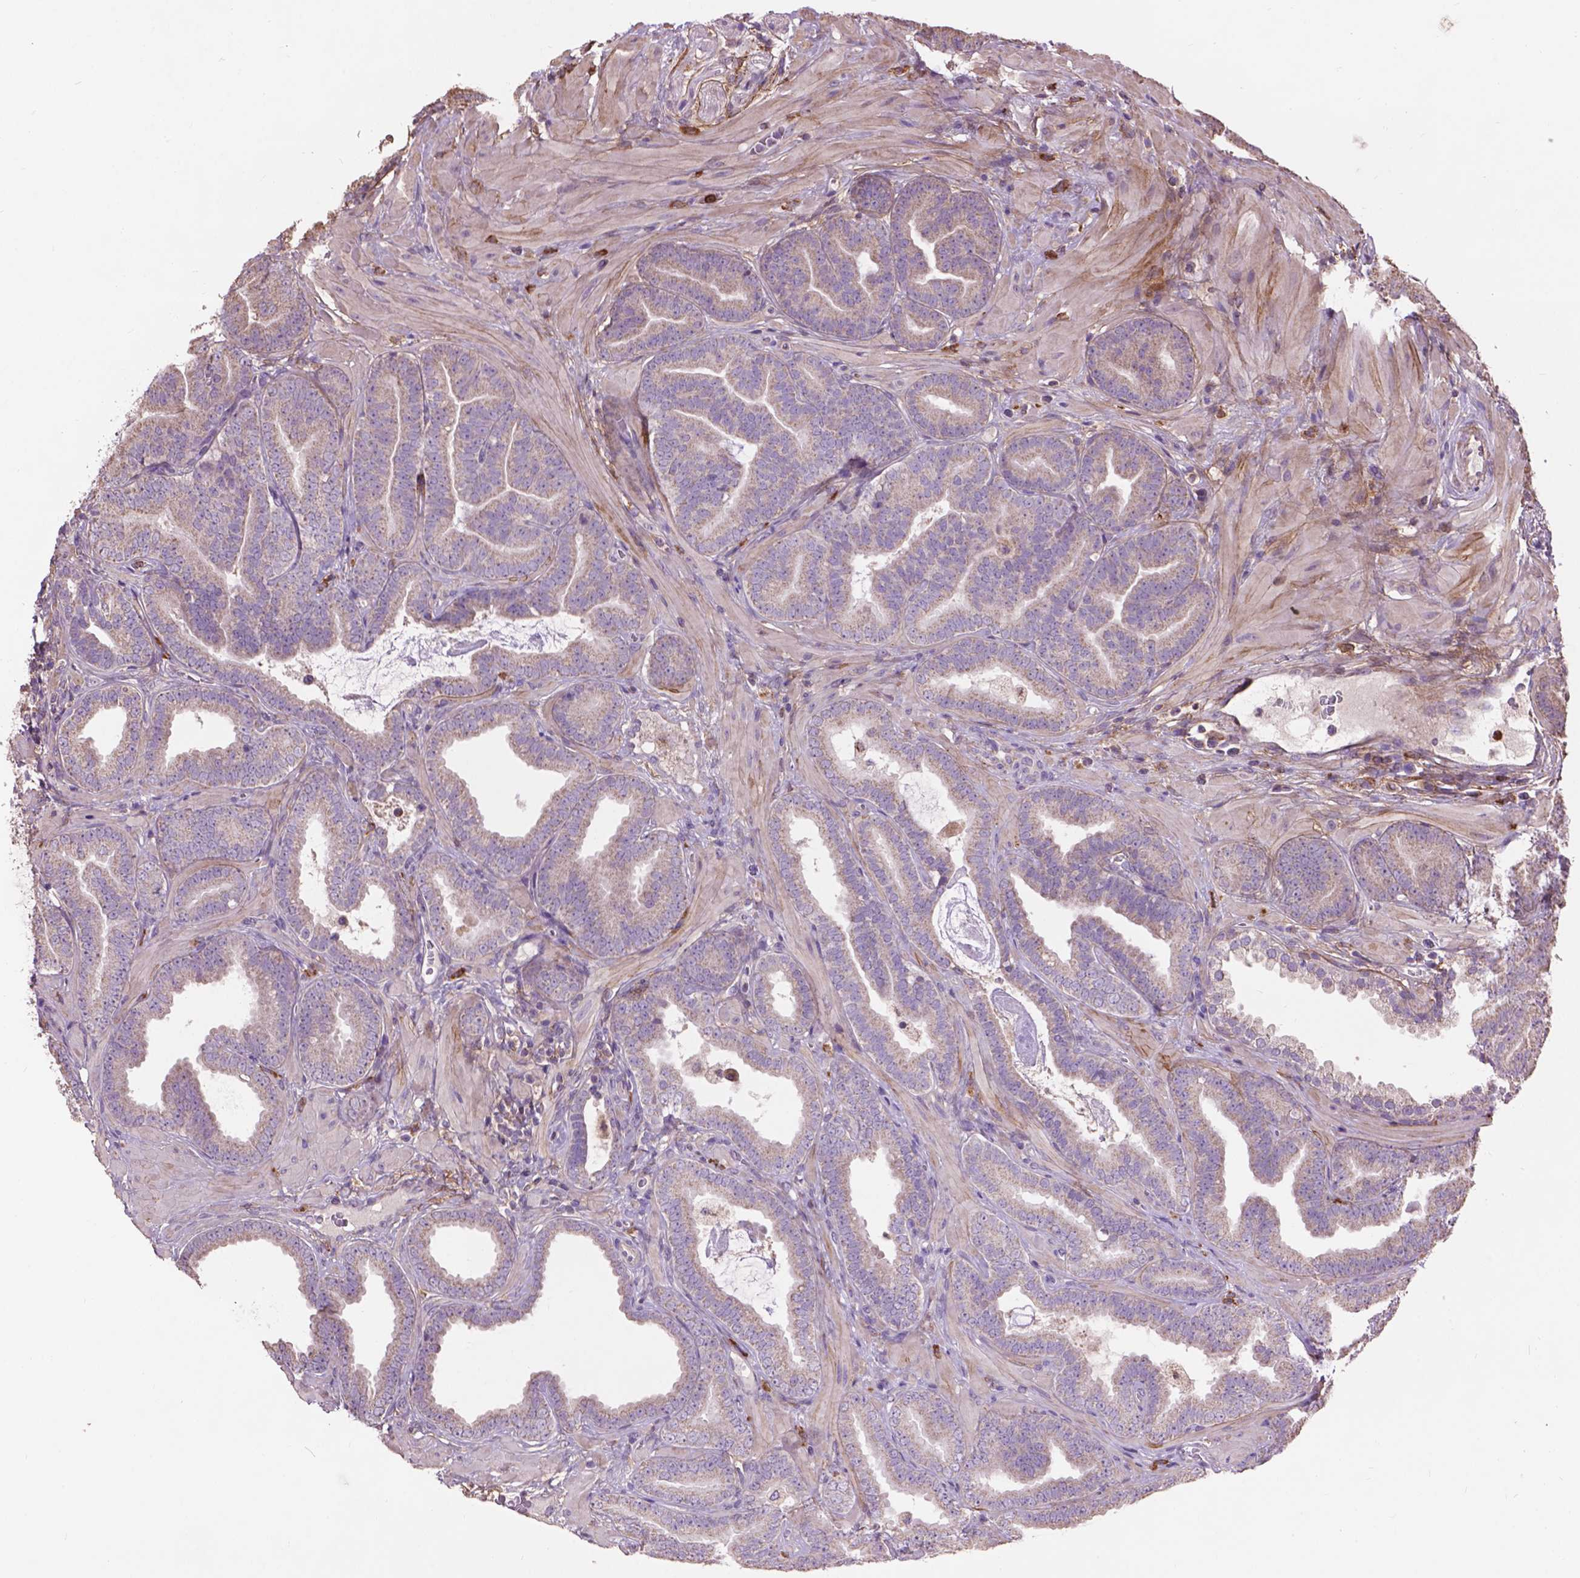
{"staining": {"intensity": "negative", "quantity": "none", "location": "none"}, "tissue": "prostate cancer", "cell_type": "Tumor cells", "image_type": "cancer", "snomed": [{"axis": "morphology", "description": "Adenocarcinoma, Low grade"}, {"axis": "topography", "description": "Prostate"}], "caption": "The photomicrograph reveals no significant expression in tumor cells of adenocarcinoma (low-grade) (prostate). (Stains: DAB immunohistochemistry (IHC) with hematoxylin counter stain, Microscopy: brightfield microscopy at high magnification).", "gene": "LRRC3C", "patient": {"sex": "male", "age": 63}}